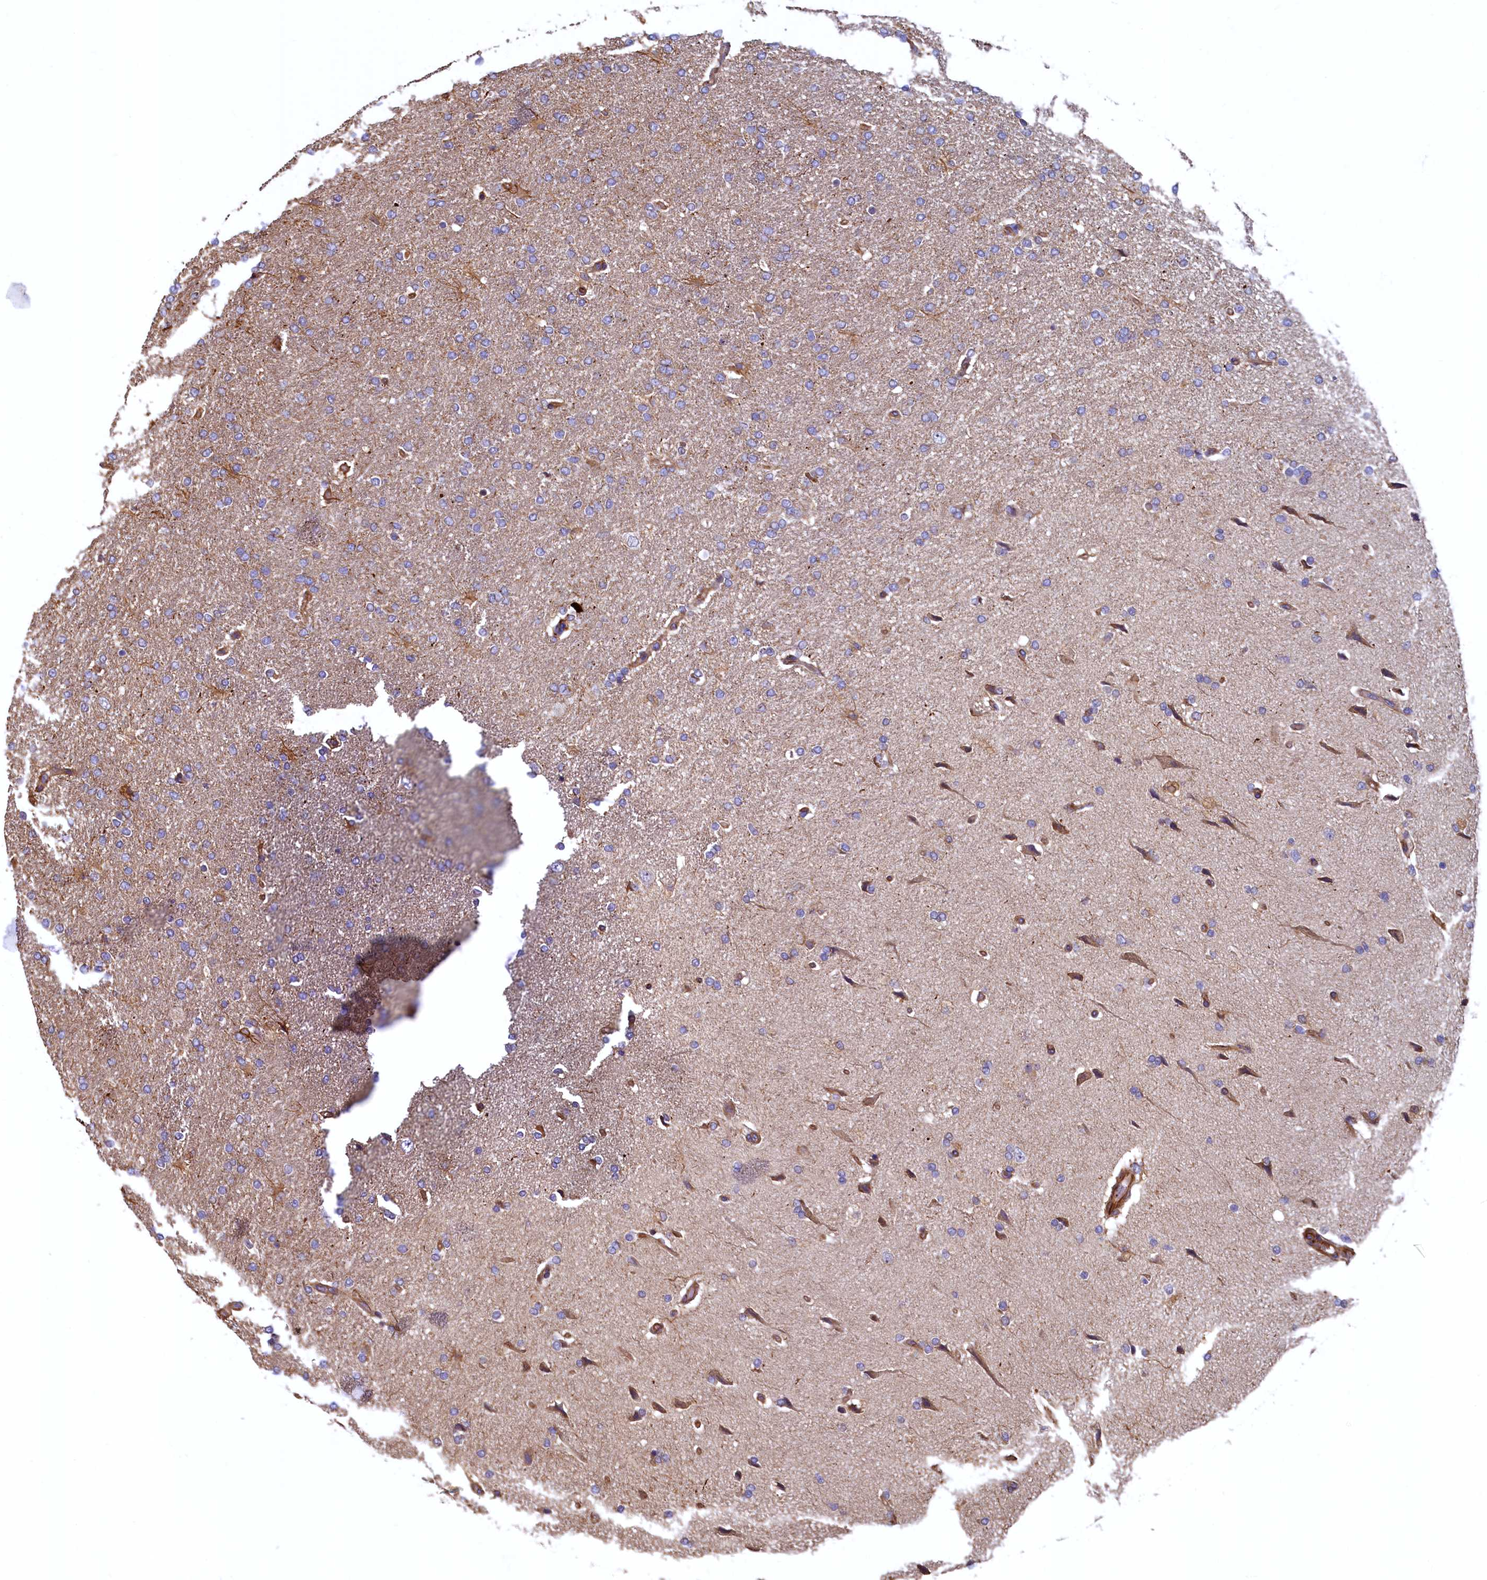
{"staining": {"intensity": "negative", "quantity": "none", "location": "none"}, "tissue": "glioma", "cell_type": "Tumor cells", "image_type": "cancer", "snomed": [{"axis": "morphology", "description": "Glioma, malignant, High grade"}, {"axis": "topography", "description": "Brain"}], "caption": "Tumor cells are negative for brown protein staining in high-grade glioma (malignant).", "gene": "LRRC57", "patient": {"sex": "male", "age": 72}}